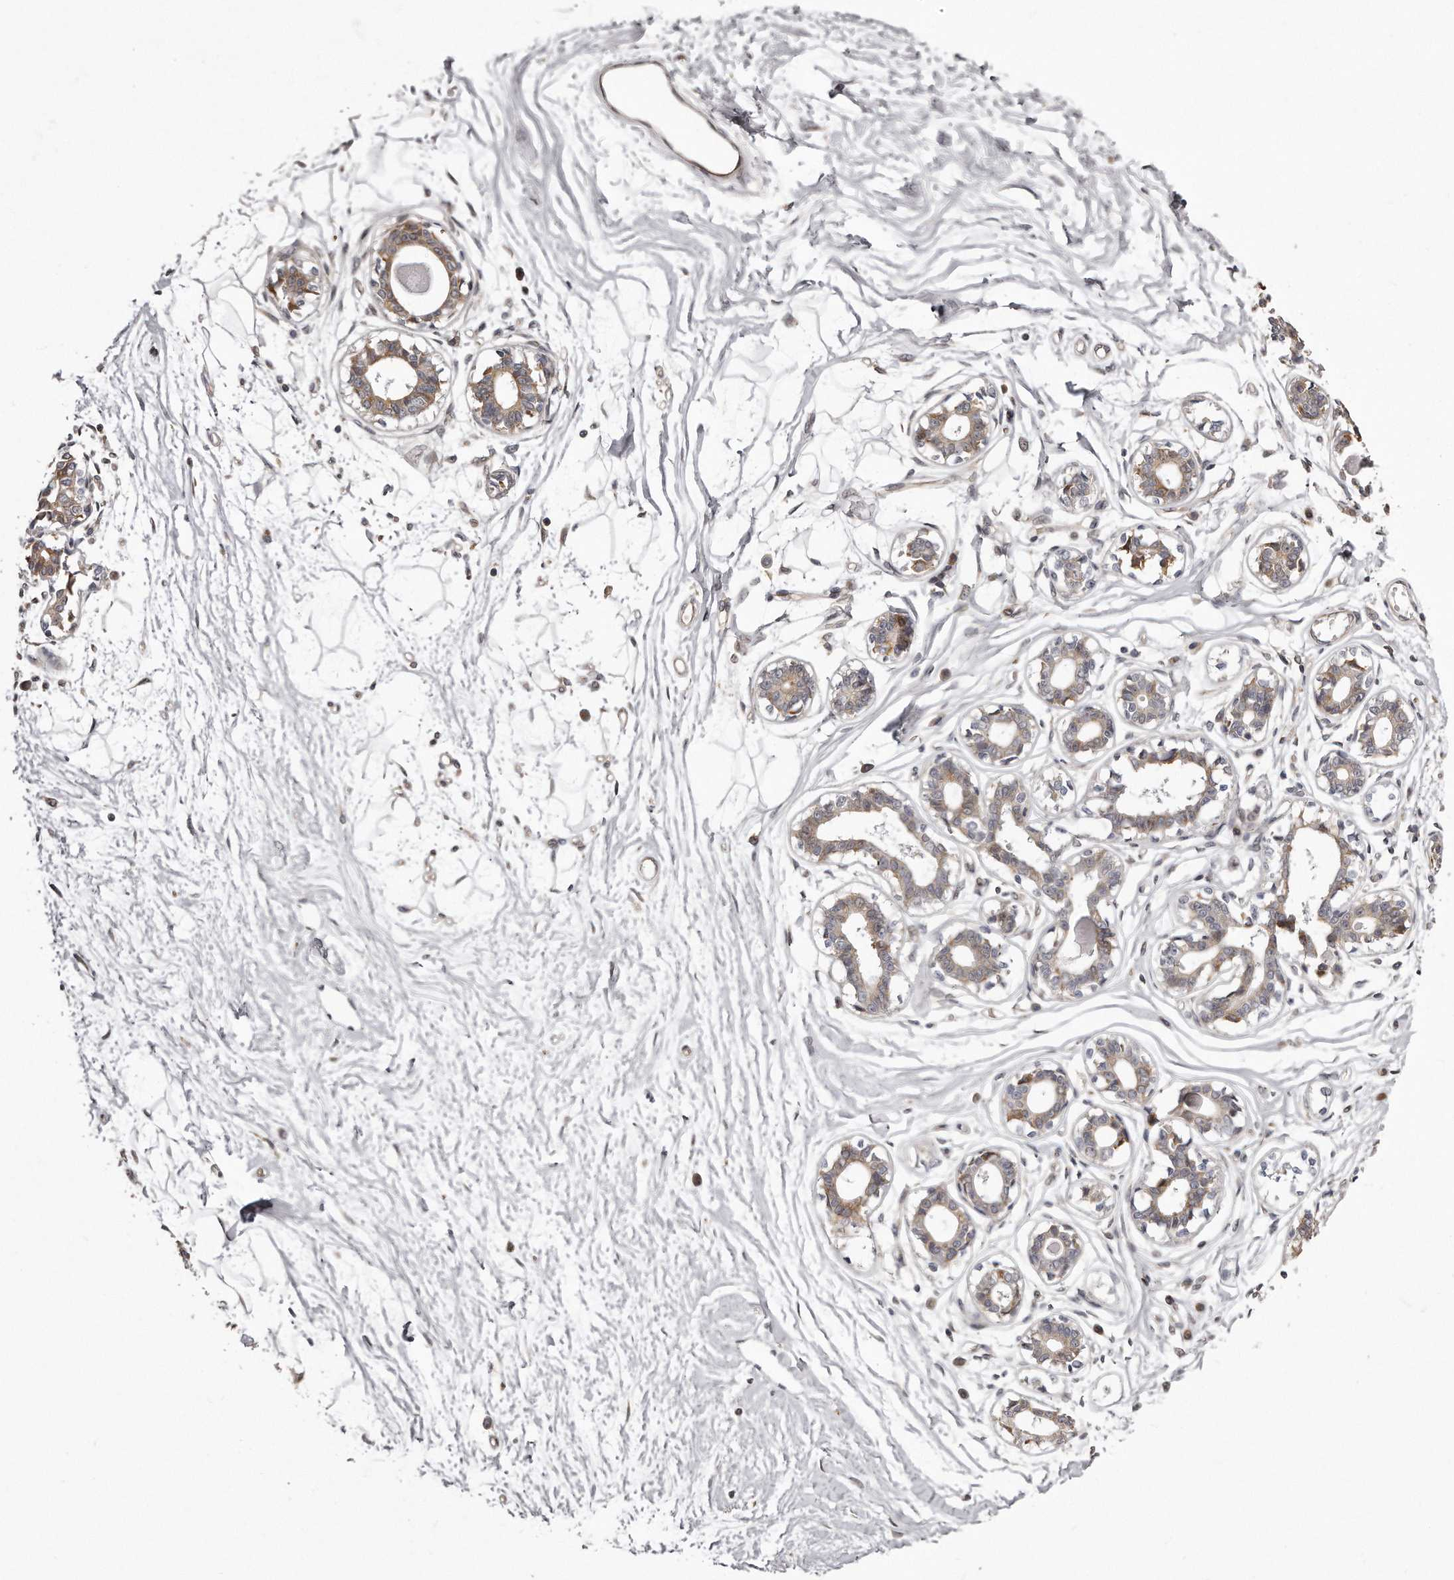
{"staining": {"intensity": "negative", "quantity": "none", "location": "none"}, "tissue": "breast", "cell_type": "Adipocytes", "image_type": "normal", "snomed": [{"axis": "morphology", "description": "Normal tissue, NOS"}, {"axis": "topography", "description": "Breast"}], "caption": "Immunohistochemical staining of normal breast demonstrates no significant staining in adipocytes.", "gene": "TRAPPC14", "patient": {"sex": "female", "age": 45}}